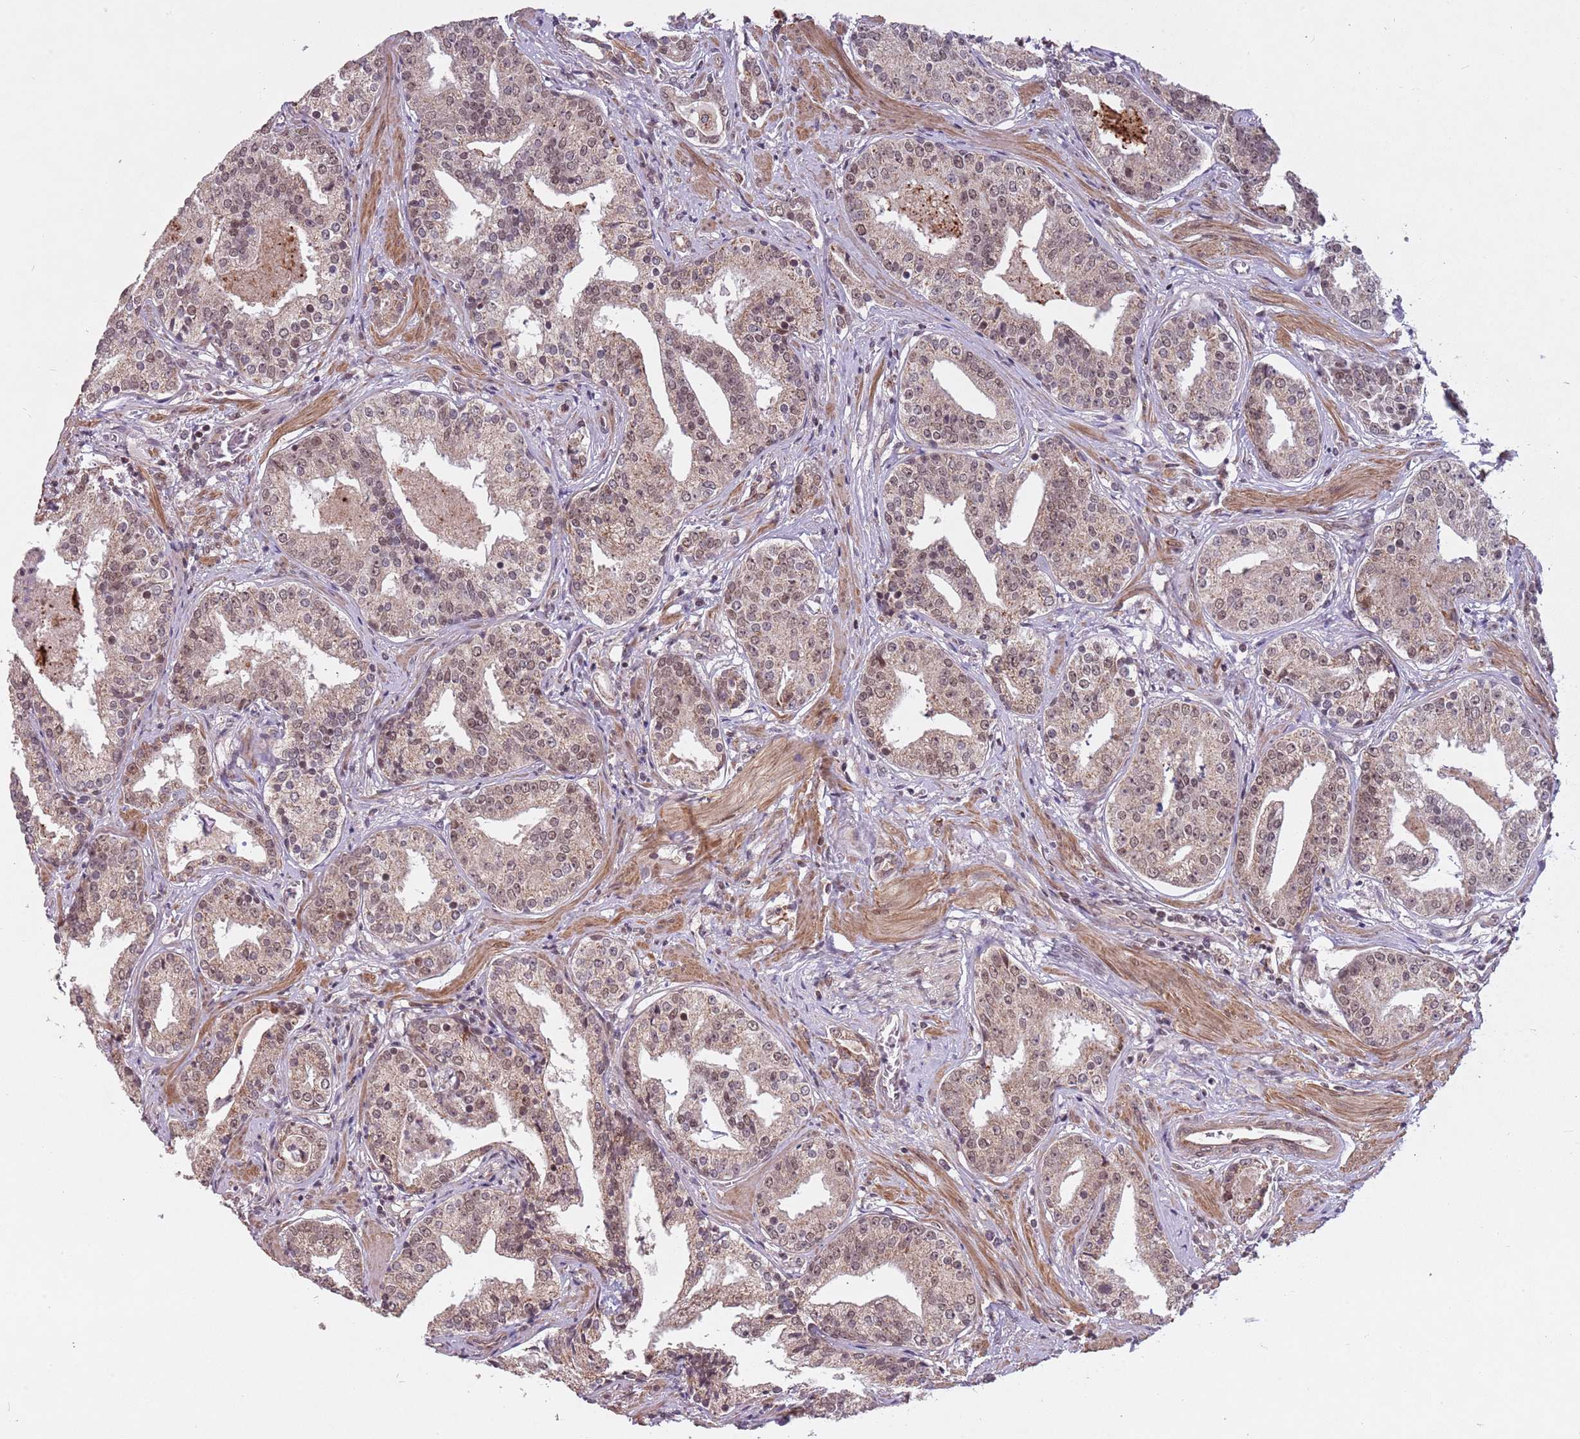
{"staining": {"intensity": "moderate", "quantity": "25%-75%", "location": "nuclear"}, "tissue": "prostate cancer", "cell_type": "Tumor cells", "image_type": "cancer", "snomed": [{"axis": "morphology", "description": "Adenocarcinoma, High grade"}, {"axis": "topography", "description": "Prostate"}], "caption": "The immunohistochemical stain highlights moderate nuclear staining in tumor cells of prostate cancer (adenocarcinoma (high-grade)) tissue.", "gene": "SUDS3", "patient": {"sex": "male", "age": 58}}